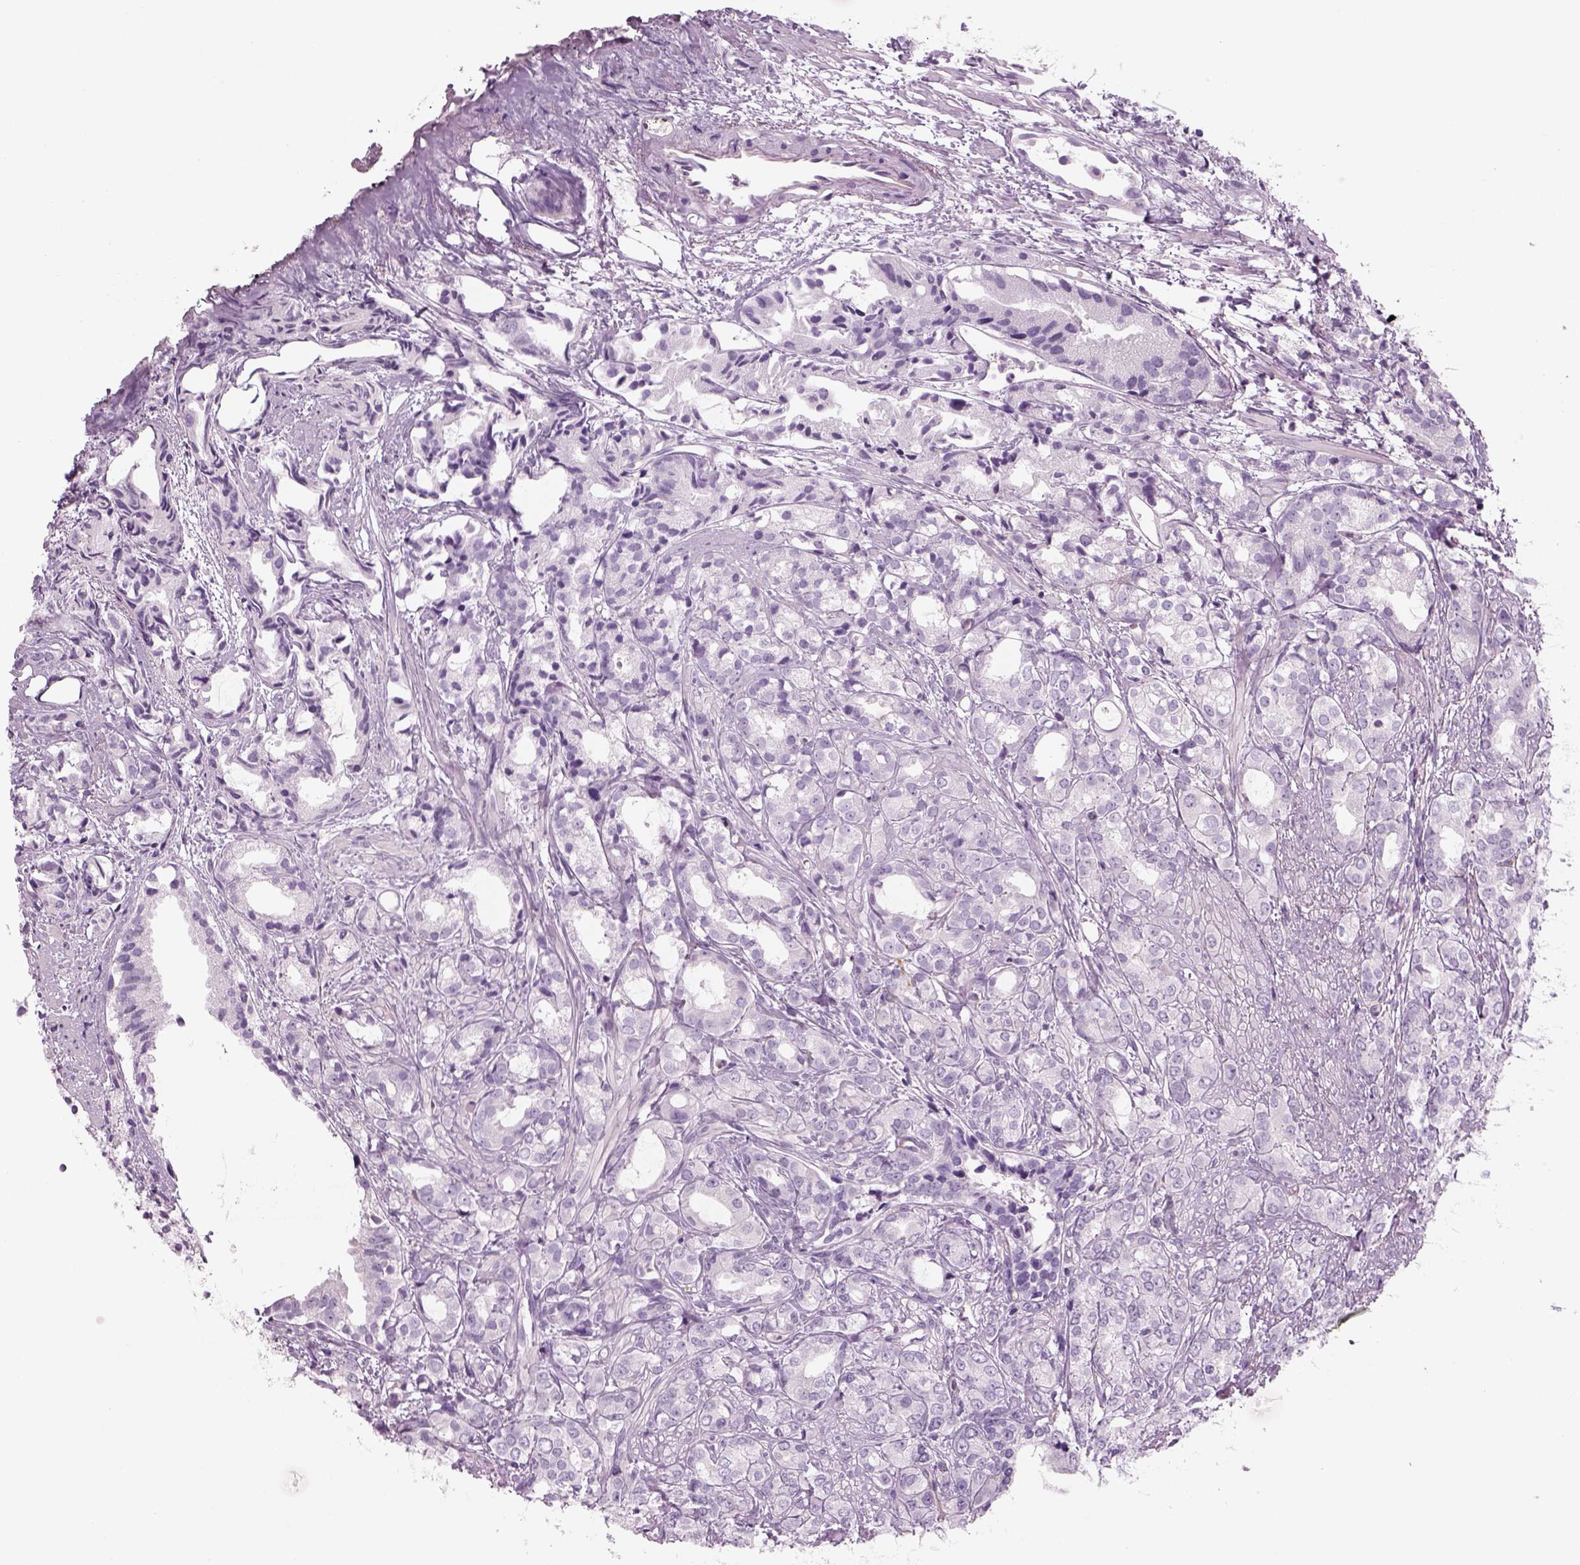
{"staining": {"intensity": "negative", "quantity": "none", "location": "none"}, "tissue": "prostate cancer", "cell_type": "Tumor cells", "image_type": "cancer", "snomed": [{"axis": "morphology", "description": "Adenocarcinoma, High grade"}, {"axis": "topography", "description": "Prostate"}], "caption": "Immunohistochemistry (IHC) of human prostate high-grade adenocarcinoma displays no expression in tumor cells.", "gene": "SLC1A7", "patient": {"sex": "male", "age": 79}}